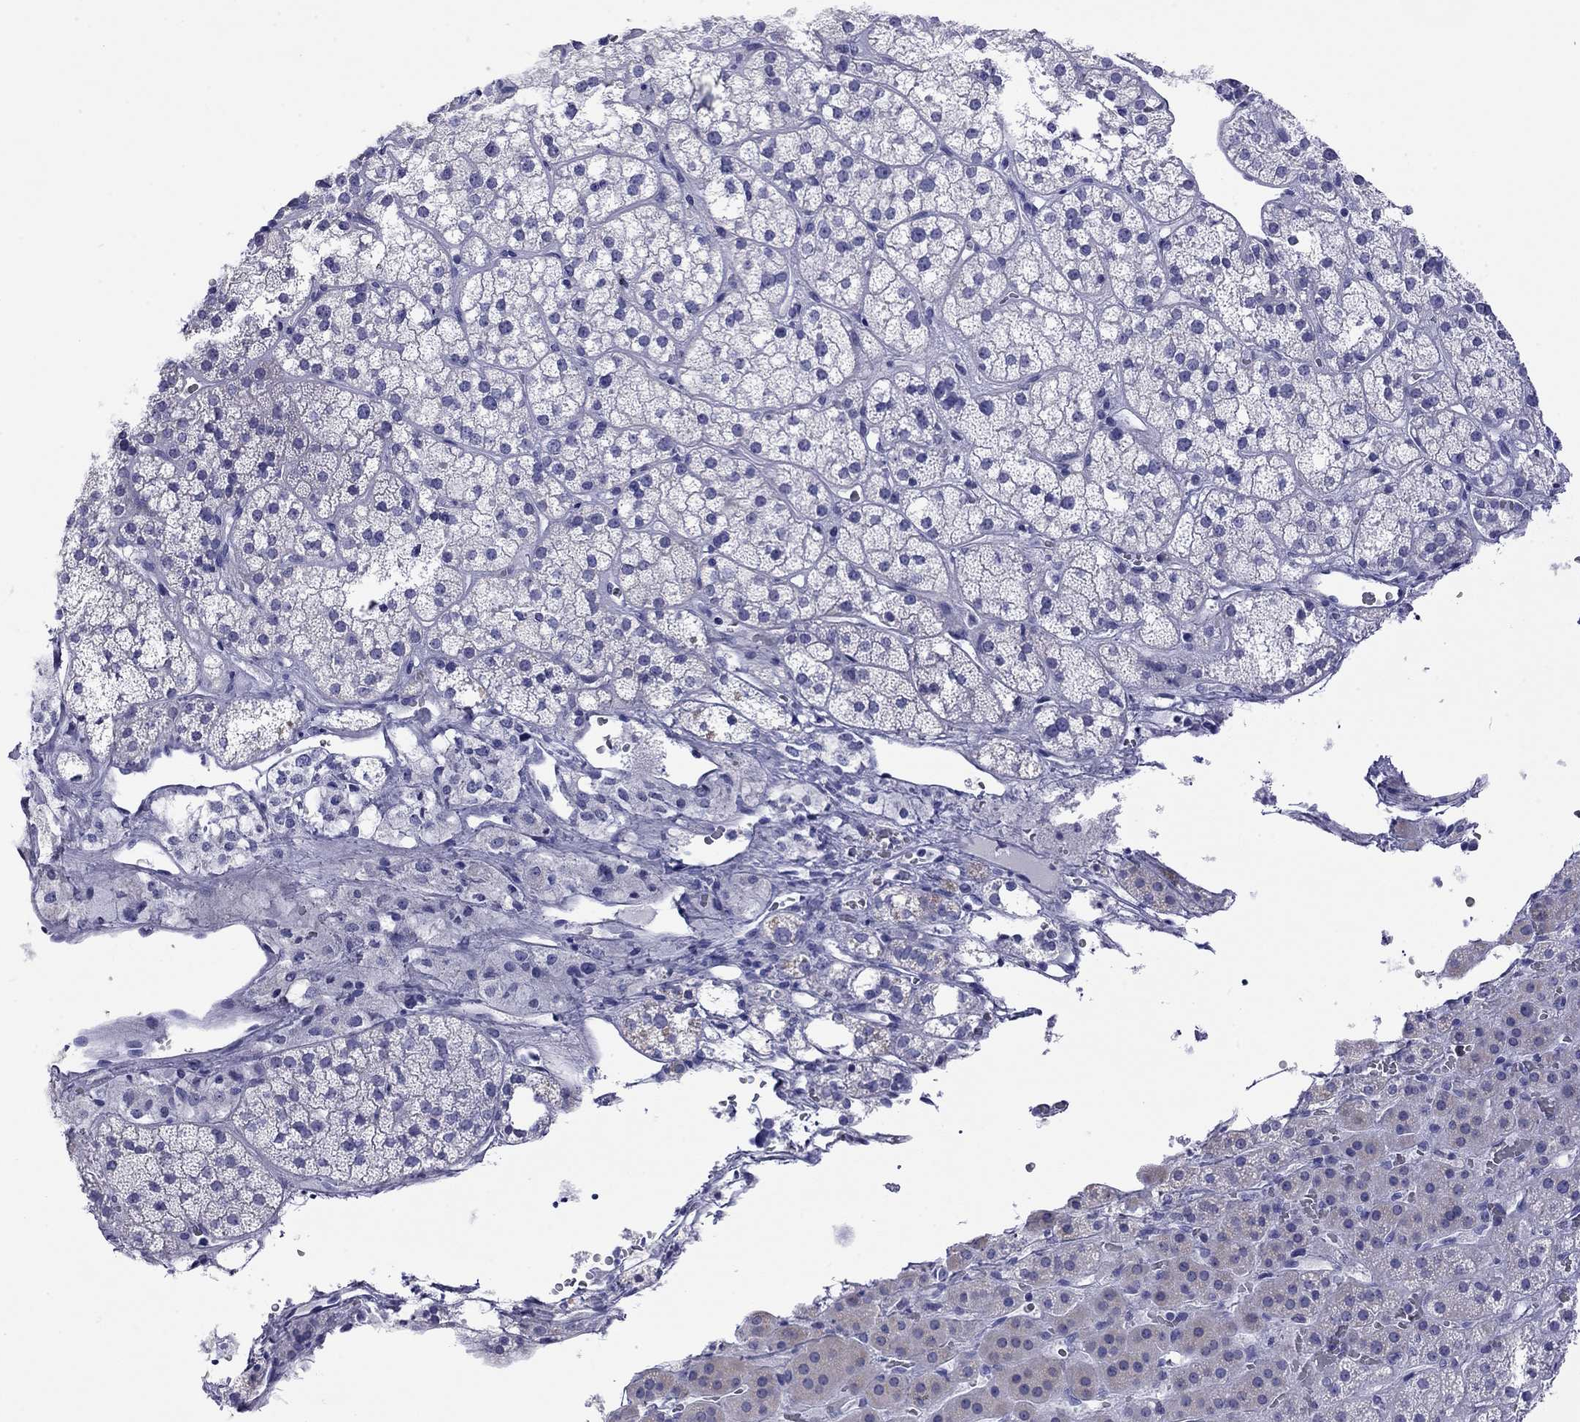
{"staining": {"intensity": "weak", "quantity": "<25%", "location": "cytoplasmic/membranous"}, "tissue": "adrenal gland", "cell_type": "Glandular cells", "image_type": "normal", "snomed": [{"axis": "morphology", "description": "Normal tissue, NOS"}, {"axis": "topography", "description": "Adrenal gland"}], "caption": "Immunohistochemistry histopathology image of unremarkable human adrenal gland stained for a protein (brown), which demonstrates no positivity in glandular cells.", "gene": "FIGLA", "patient": {"sex": "male", "age": 53}}